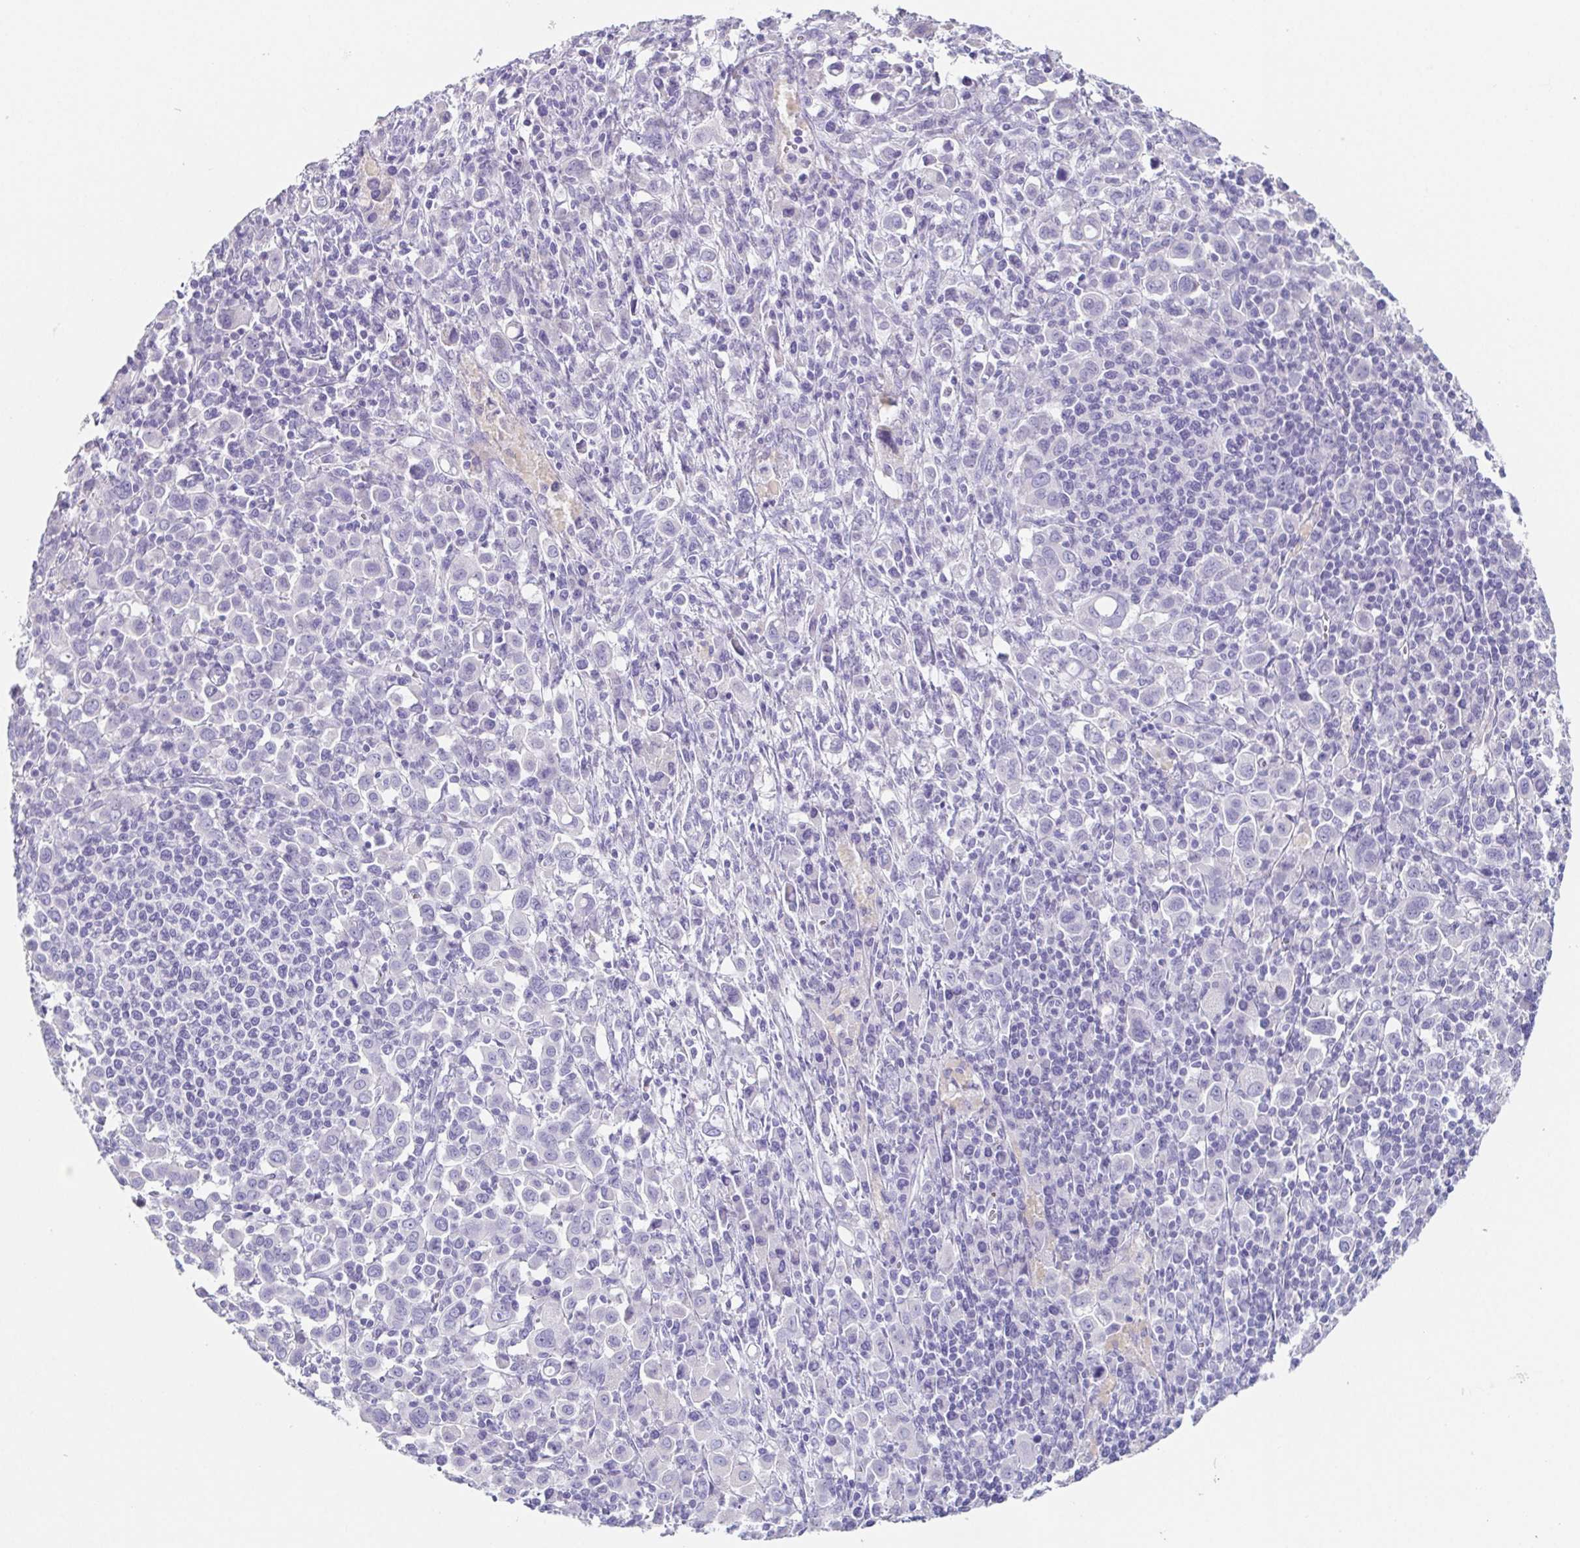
{"staining": {"intensity": "negative", "quantity": "none", "location": "none"}, "tissue": "stomach cancer", "cell_type": "Tumor cells", "image_type": "cancer", "snomed": [{"axis": "morphology", "description": "Adenocarcinoma, NOS"}, {"axis": "topography", "description": "Stomach, upper"}], "caption": "Human adenocarcinoma (stomach) stained for a protein using immunohistochemistry demonstrates no positivity in tumor cells.", "gene": "HDGFL1", "patient": {"sex": "male", "age": 75}}